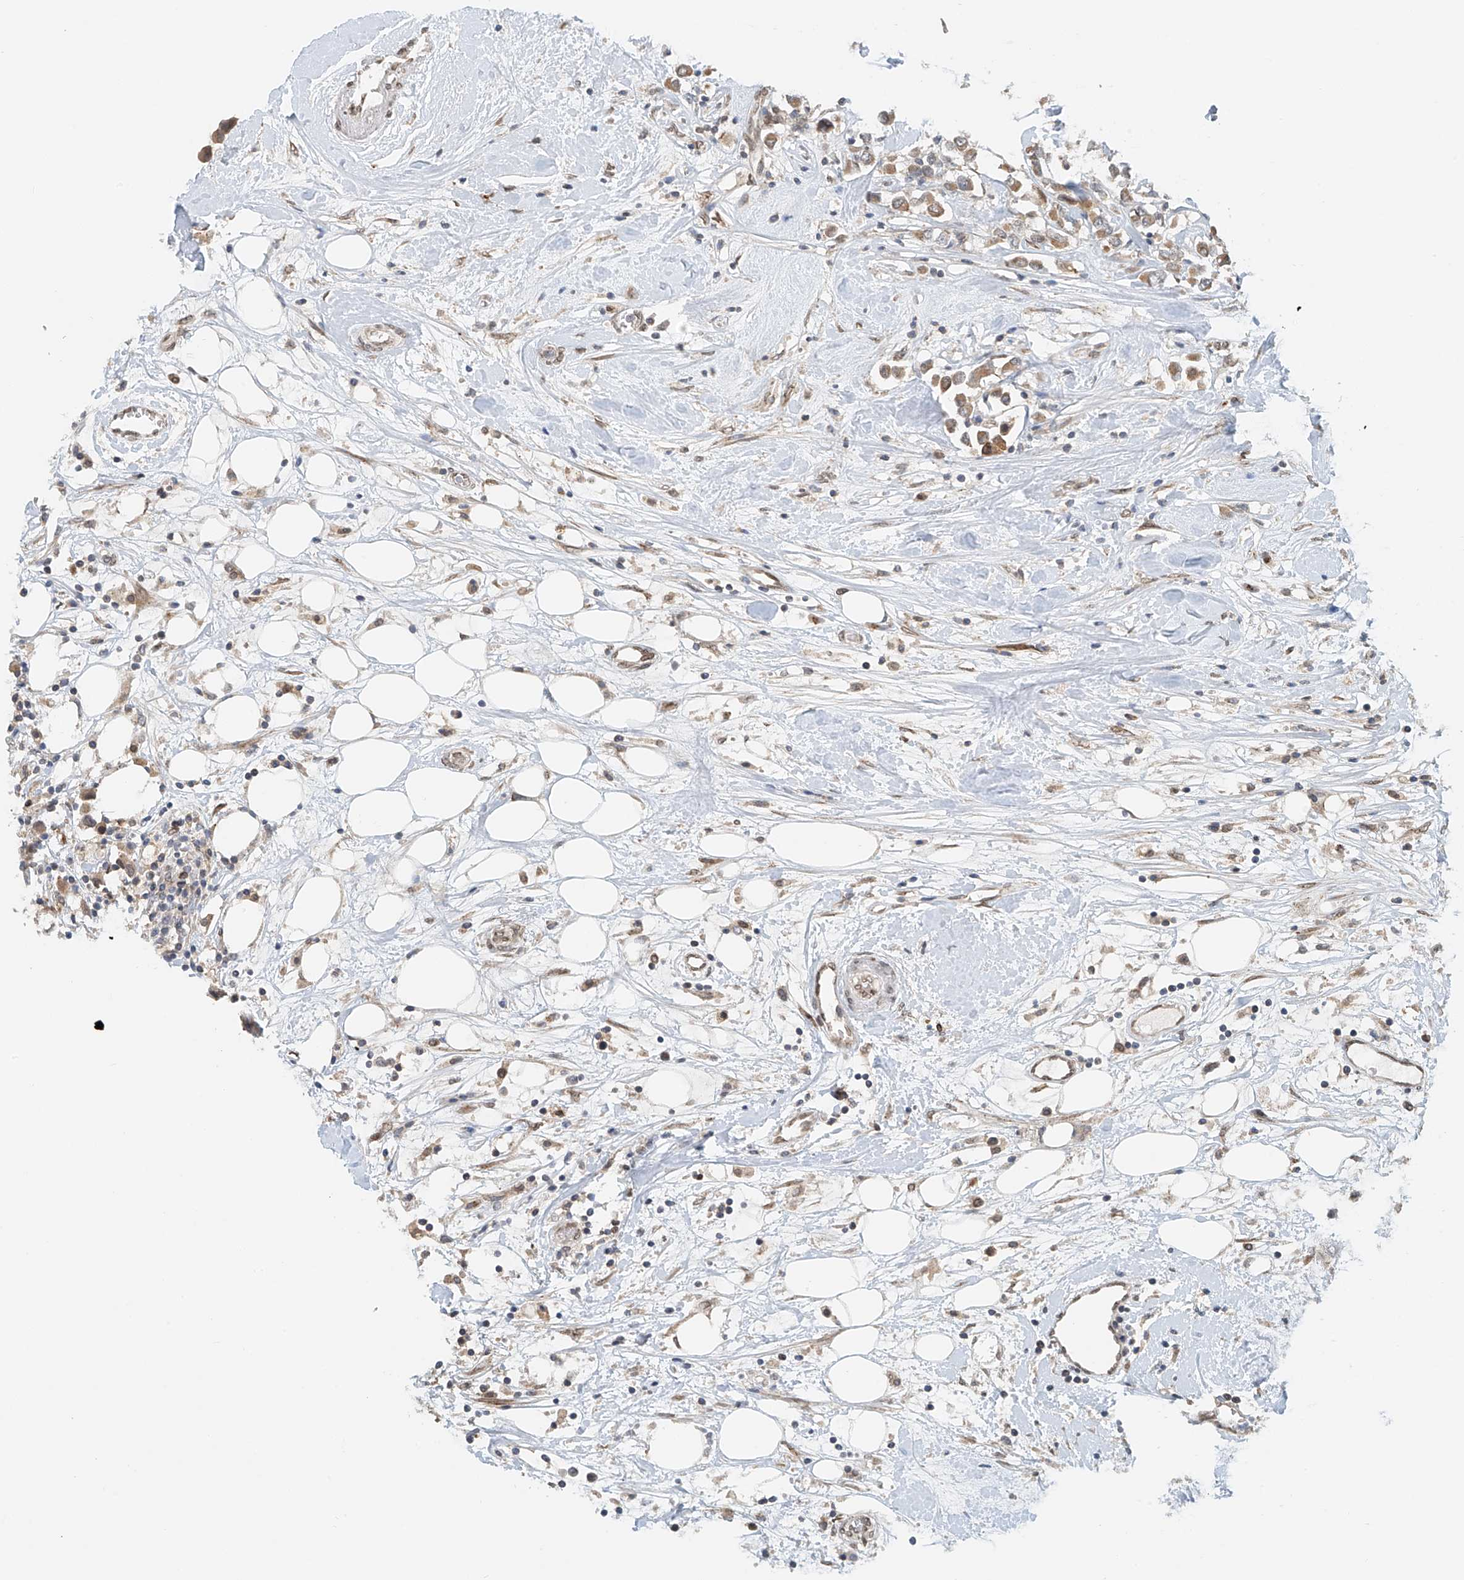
{"staining": {"intensity": "moderate", "quantity": ">75%", "location": "cytoplasmic/membranous"}, "tissue": "breast cancer", "cell_type": "Tumor cells", "image_type": "cancer", "snomed": [{"axis": "morphology", "description": "Duct carcinoma"}, {"axis": "topography", "description": "Breast"}], "caption": "Breast cancer (invasive ductal carcinoma) stained with immunohistochemistry (IHC) shows moderate cytoplasmic/membranous staining in approximately >75% of tumor cells. (DAB = brown stain, brightfield microscopy at high magnification).", "gene": "STARD9", "patient": {"sex": "female", "age": 61}}